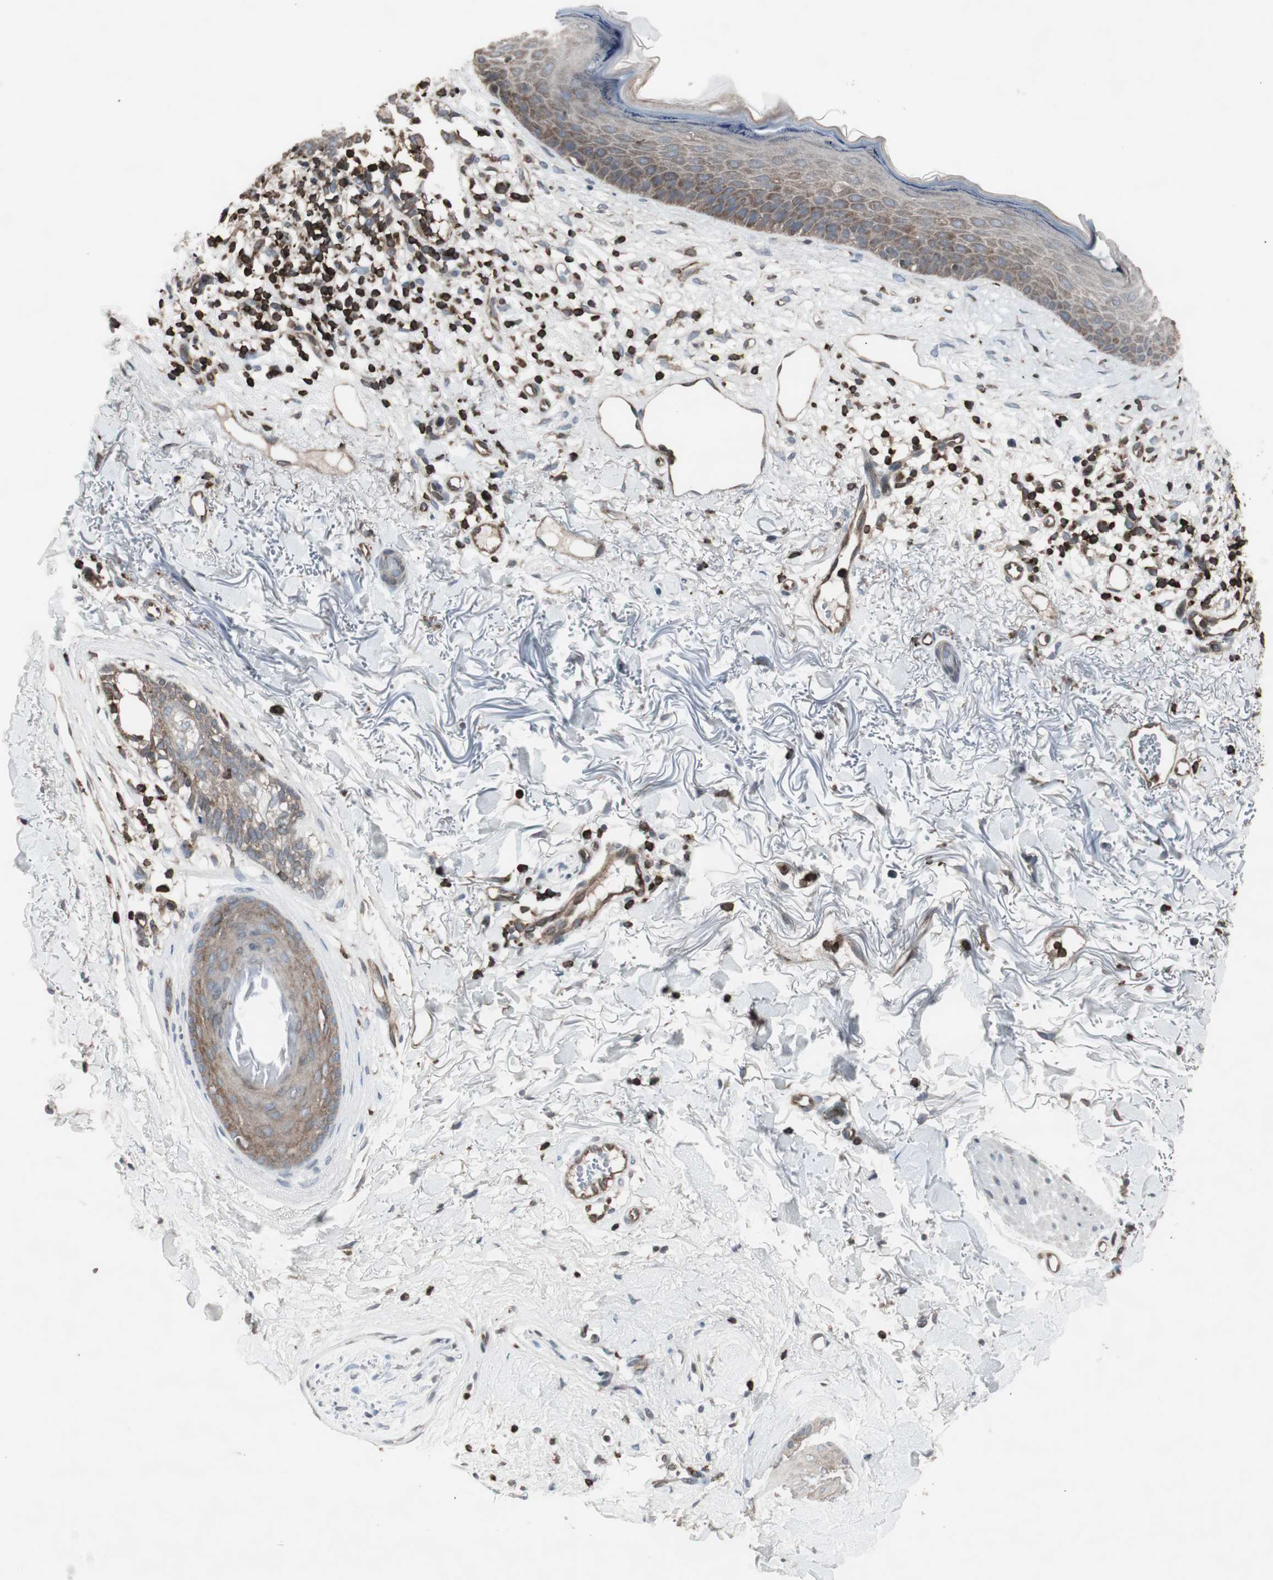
{"staining": {"intensity": "weak", "quantity": "25%-75%", "location": "cytoplasmic/membranous"}, "tissue": "skin cancer", "cell_type": "Tumor cells", "image_type": "cancer", "snomed": [{"axis": "morphology", "description": "Basal cell carcinoma"}, {"axis": "topography", "description": "Skin"}], "caption": "Protein staining of skin cancer tissue exhibits weak cytoplasmic/membranous staining in approximately 25%-75% of tumor cells.", "gene": "ARHGEF1", "patient": {"sex": "female", "age": 70}}